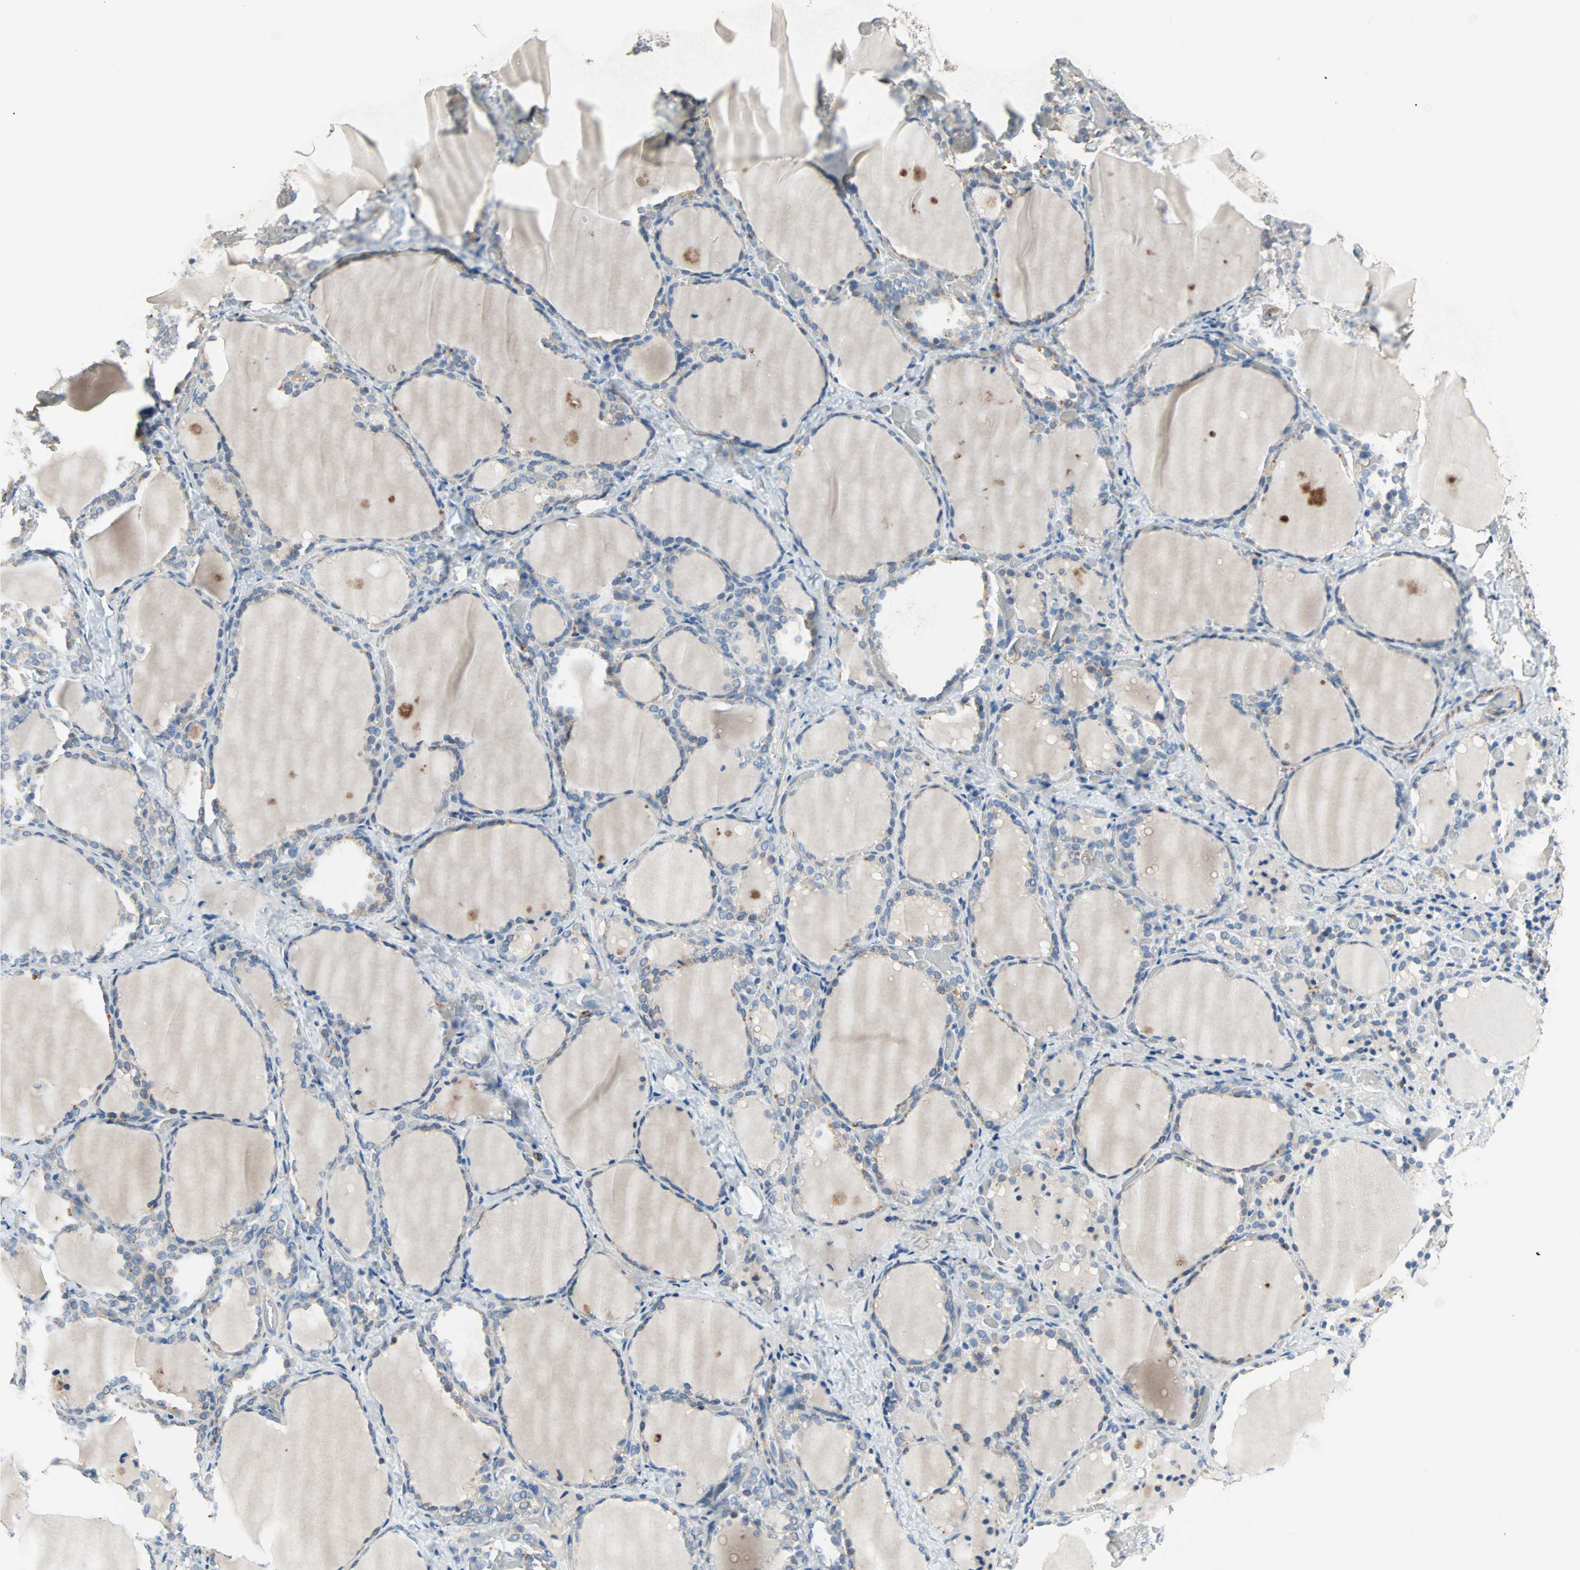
{"staining": {"intensity": "strong", "quantity": "<25%", "location": "cytoplasmic/membranous"}, "tissue": "thyroid gland", "cell_type": "Glandular cells", "image_type": "normal", "snomed": [{"axis": "morphology", "description": "Normal tissue, NOS"}, {"axis": "morphology", "description": "Papillary adenocarcinoma, NOS"}, {"axis": "topography", "description": "Thyroid gland"}], "caption": "This is an image of IHC staining of normal thyroid gland, which shows strong expression in the cytoplasmic/membranous of glandular cells.", "gene": "ACVRL1", "patient": {"sex": "female", "age": 30}}